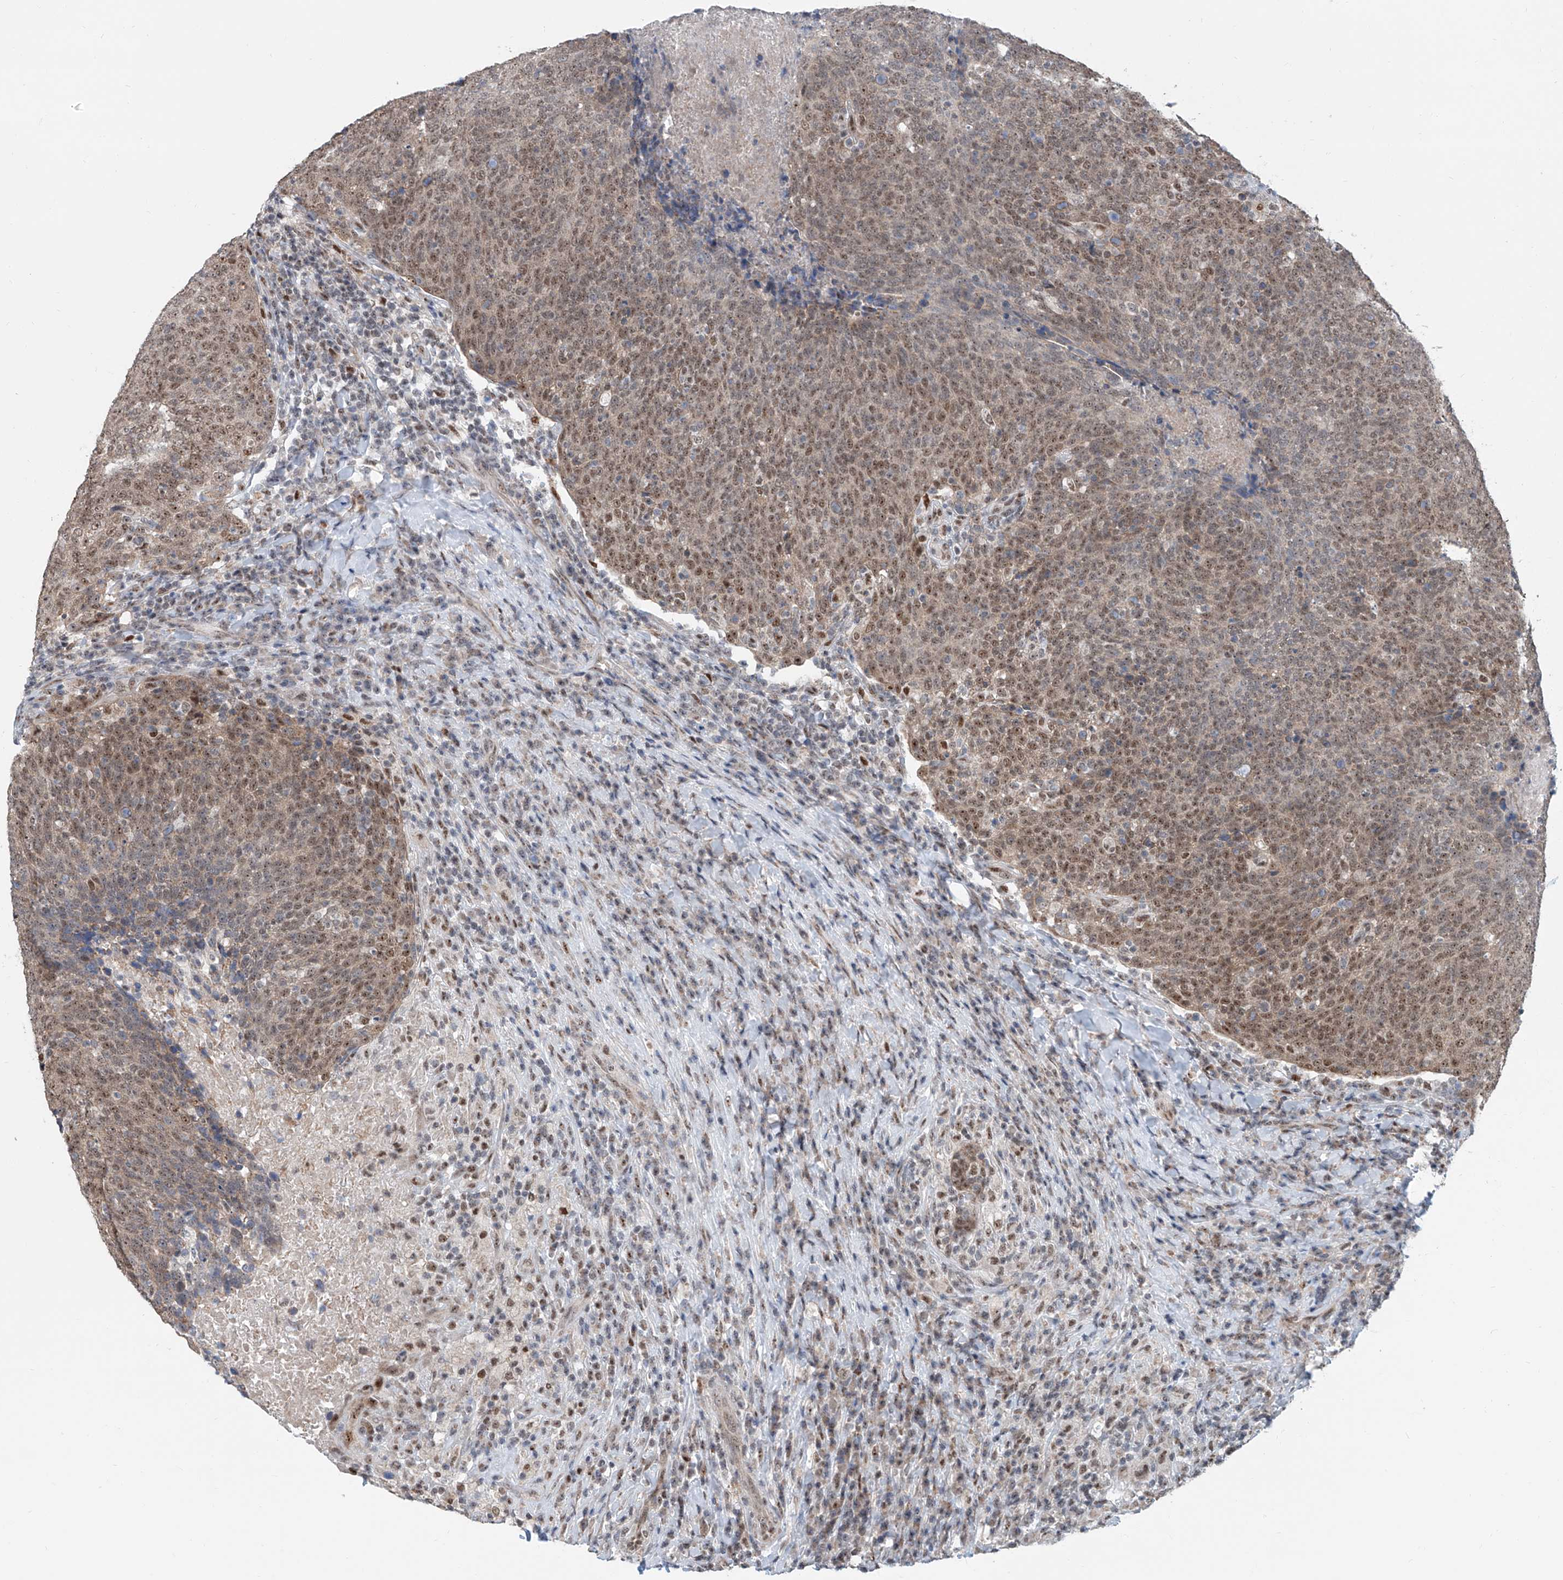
{"staining": {"intensity": "moderate", "quantity": ">75%", "location": "nuclear"}, "tissue": "head and neck cancer", "cell_type": "Tumor cells", "image_type": "cancer", "snomed": [{"axis": "morphology", "description": "Squamous cell carcinoma, NOS"}, {"axis": "morphology", "description": "Squamous cell carcinoma, metastatic, NOS"}, {"axis": "topography", "description": "Lymph node"}, {"axis": "topography", "description": "Head-Neck"}], "caption": "A medium amount of moderate nuclear expression is appreciated in about >75% of tumor cells in head and neck metastatic squamous cell carcinoma tissue.", "gene": "SDE2", "patient": {"sex": "male", "age": 62}}